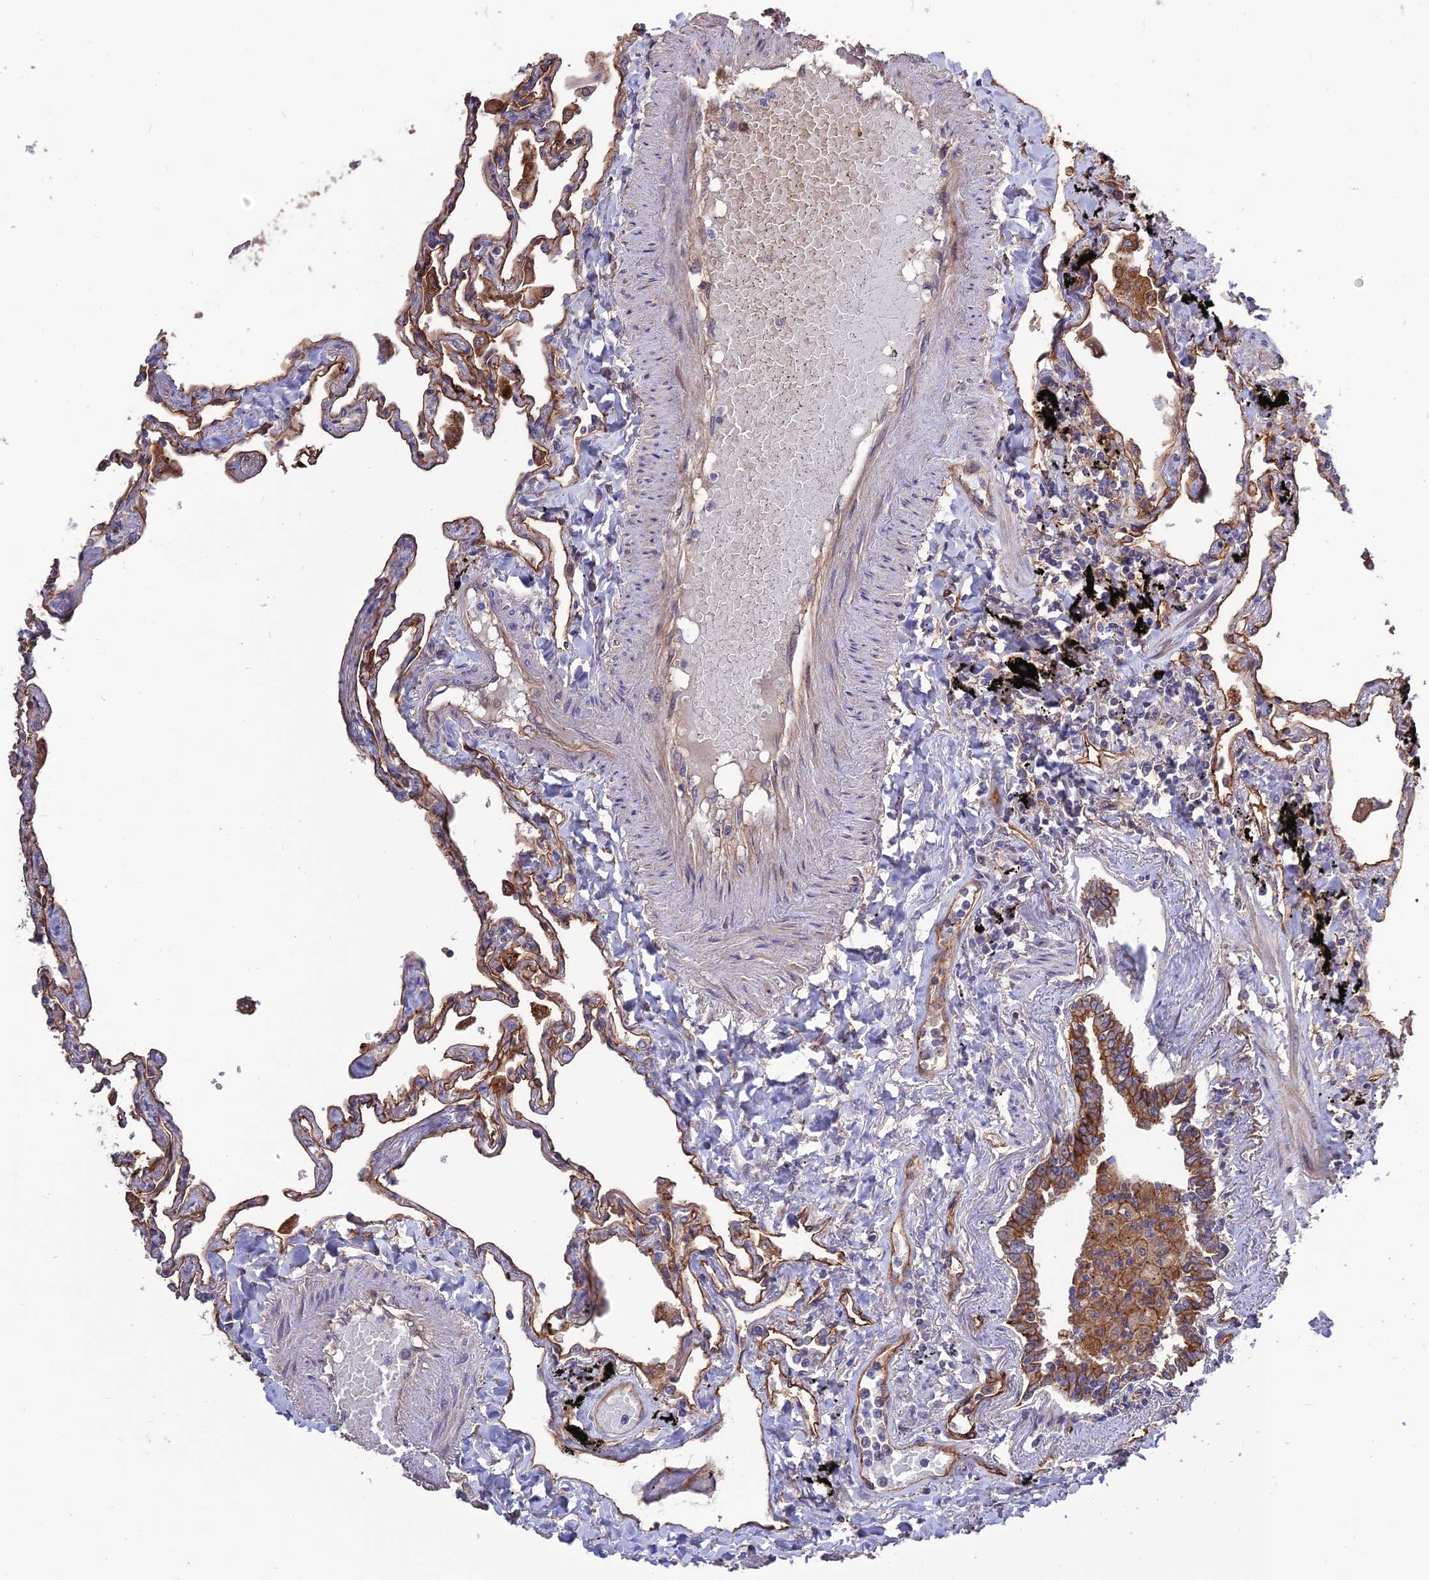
{"staining": {"intensity": "strong", "quantity": "25%-75%", "location": "cytoplasmic/membranous"}, "tissue": "lung", "cell_type": "Alveolar cells", "image_type": "normal", "snomed": [{"axis": "morphology", "description": "Normal tissue, NOS"}, {"axis": "topography", "description": "Lung"}], "caption": "The image demonstrates a brown stain indicating the presence of a protein in the cytoplasmic/membranous of alveolar cells in lung. The staining was performed using DAB to visualize the protein expression in brown, while the nuclei were stained in blue with hematoxylin (Magnification: 20x).", "gene": "CRTAP", "patient": {"sex": "female", "age": 67}}